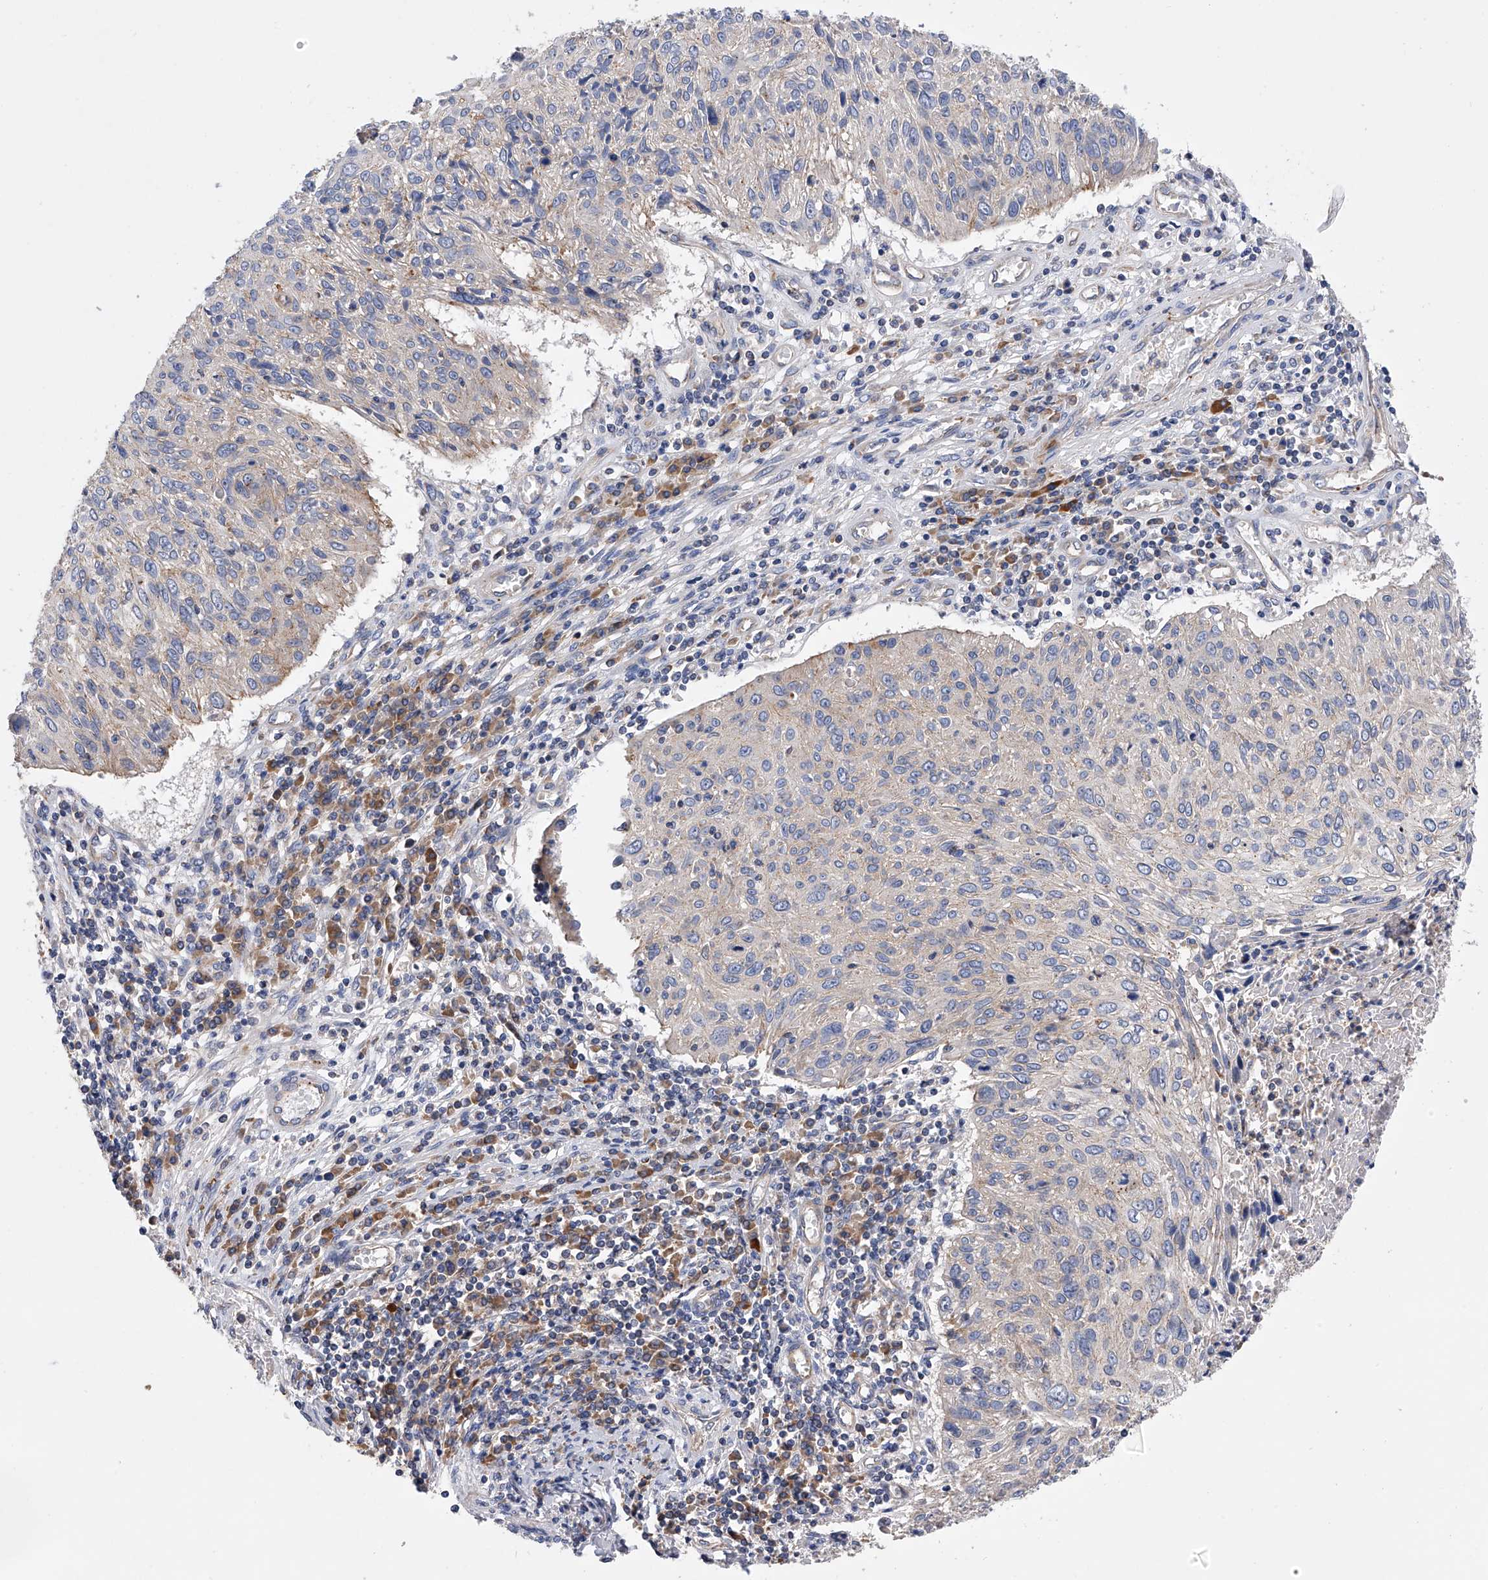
{"staining": {"intensity": "negative", "quantity": "none", "location": "none"}, "tissue": "cervical cancer", "cell_type": "Tumor cells", "image_type": "cancer", "snomed": [{"axis": "morphology", "description": "Squamous cell carcinoma, NOS"}, {"axis": "topography", "description": "Cervix"}], "caption": "The image exhibits no significant positivity in tumor cells of squamous cell carcinoma (cervical).", "gene": "MLYCD", "patient": {"sex": "female", "age": 51}}